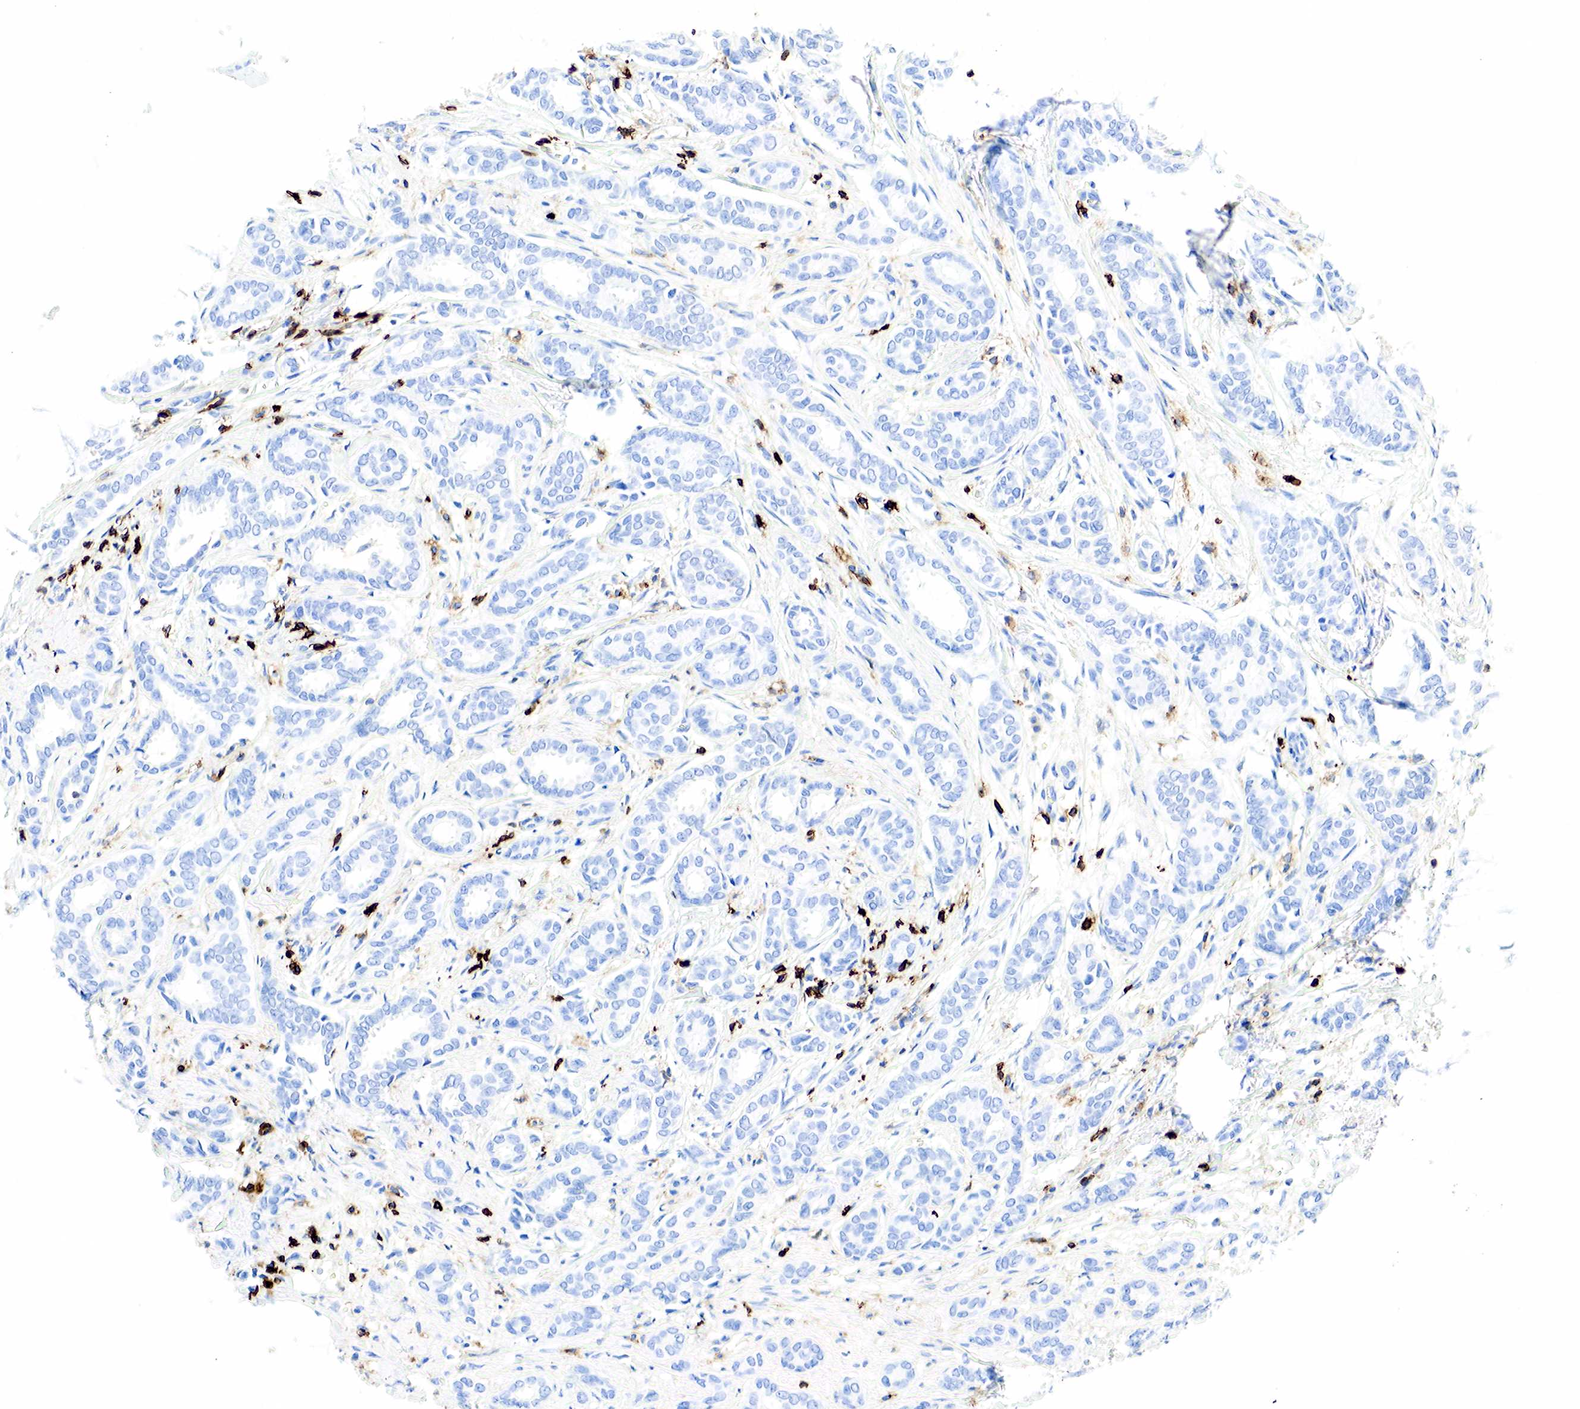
{"staining": {"intensity": "negative", "quantity": "none", "location": "none"}, "tissue": "breast cancer", "cell_type": "Tumor cells", "image_type": "cancer", "snomed": [{"axis": "morphology", "description": "Duct carcinoma"}, {"axis": "topography", "description": "Breast"}], "caption": "High power microscopy histopathology image of an immunohistochemistry micrograph of breast invasive ductal carcinoma, revealing no significant positivity in tumor cells.", "gene": "PTPRC", "patient": {"sex": "female", "age": 50}}